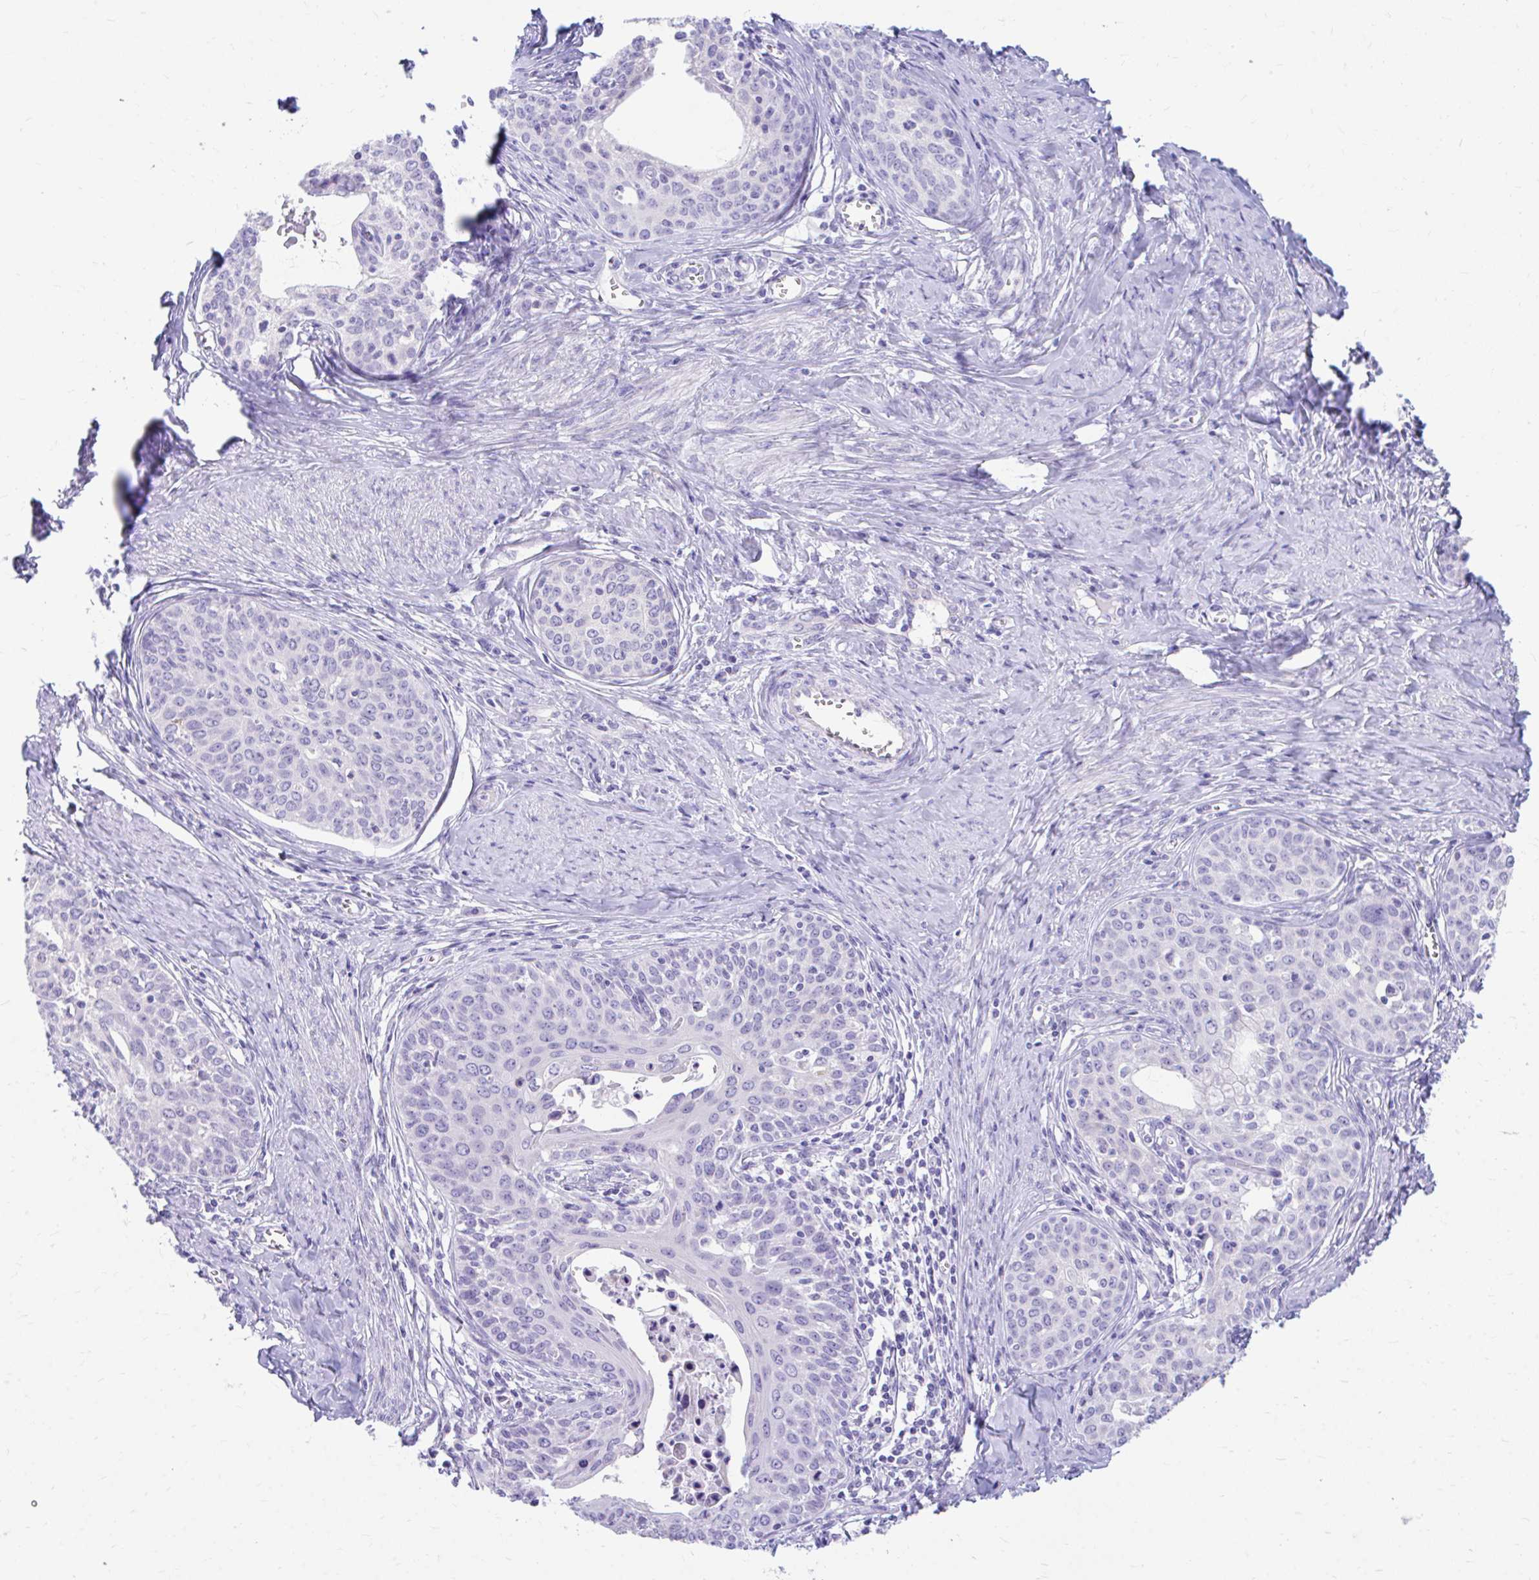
{"staining": {"intensity": "negative", "quantity": "none", "location": "none"}, "tissue": "cervical cancer", "cell_type": "Tumor cells", "image_type": "cancer", "snomed": [{"axis": "morphology", "description": "Squamous cell carcinoma, NOS"}, {"axis": "morphology", "description": "Adenocarcinoma, NOS"}, {"axis": "topography", "description": "Cervix"}], "caption": "Photomicrograph shows no significant protein staining in tumor cells of cervical cancer. (Brightfield microscopy of DAB (3,3'-diaminobenzidine) immunohistochemistry at high magnification).", "gene": "KRIT1", "patient": {"sex": "female", "age": 52}}